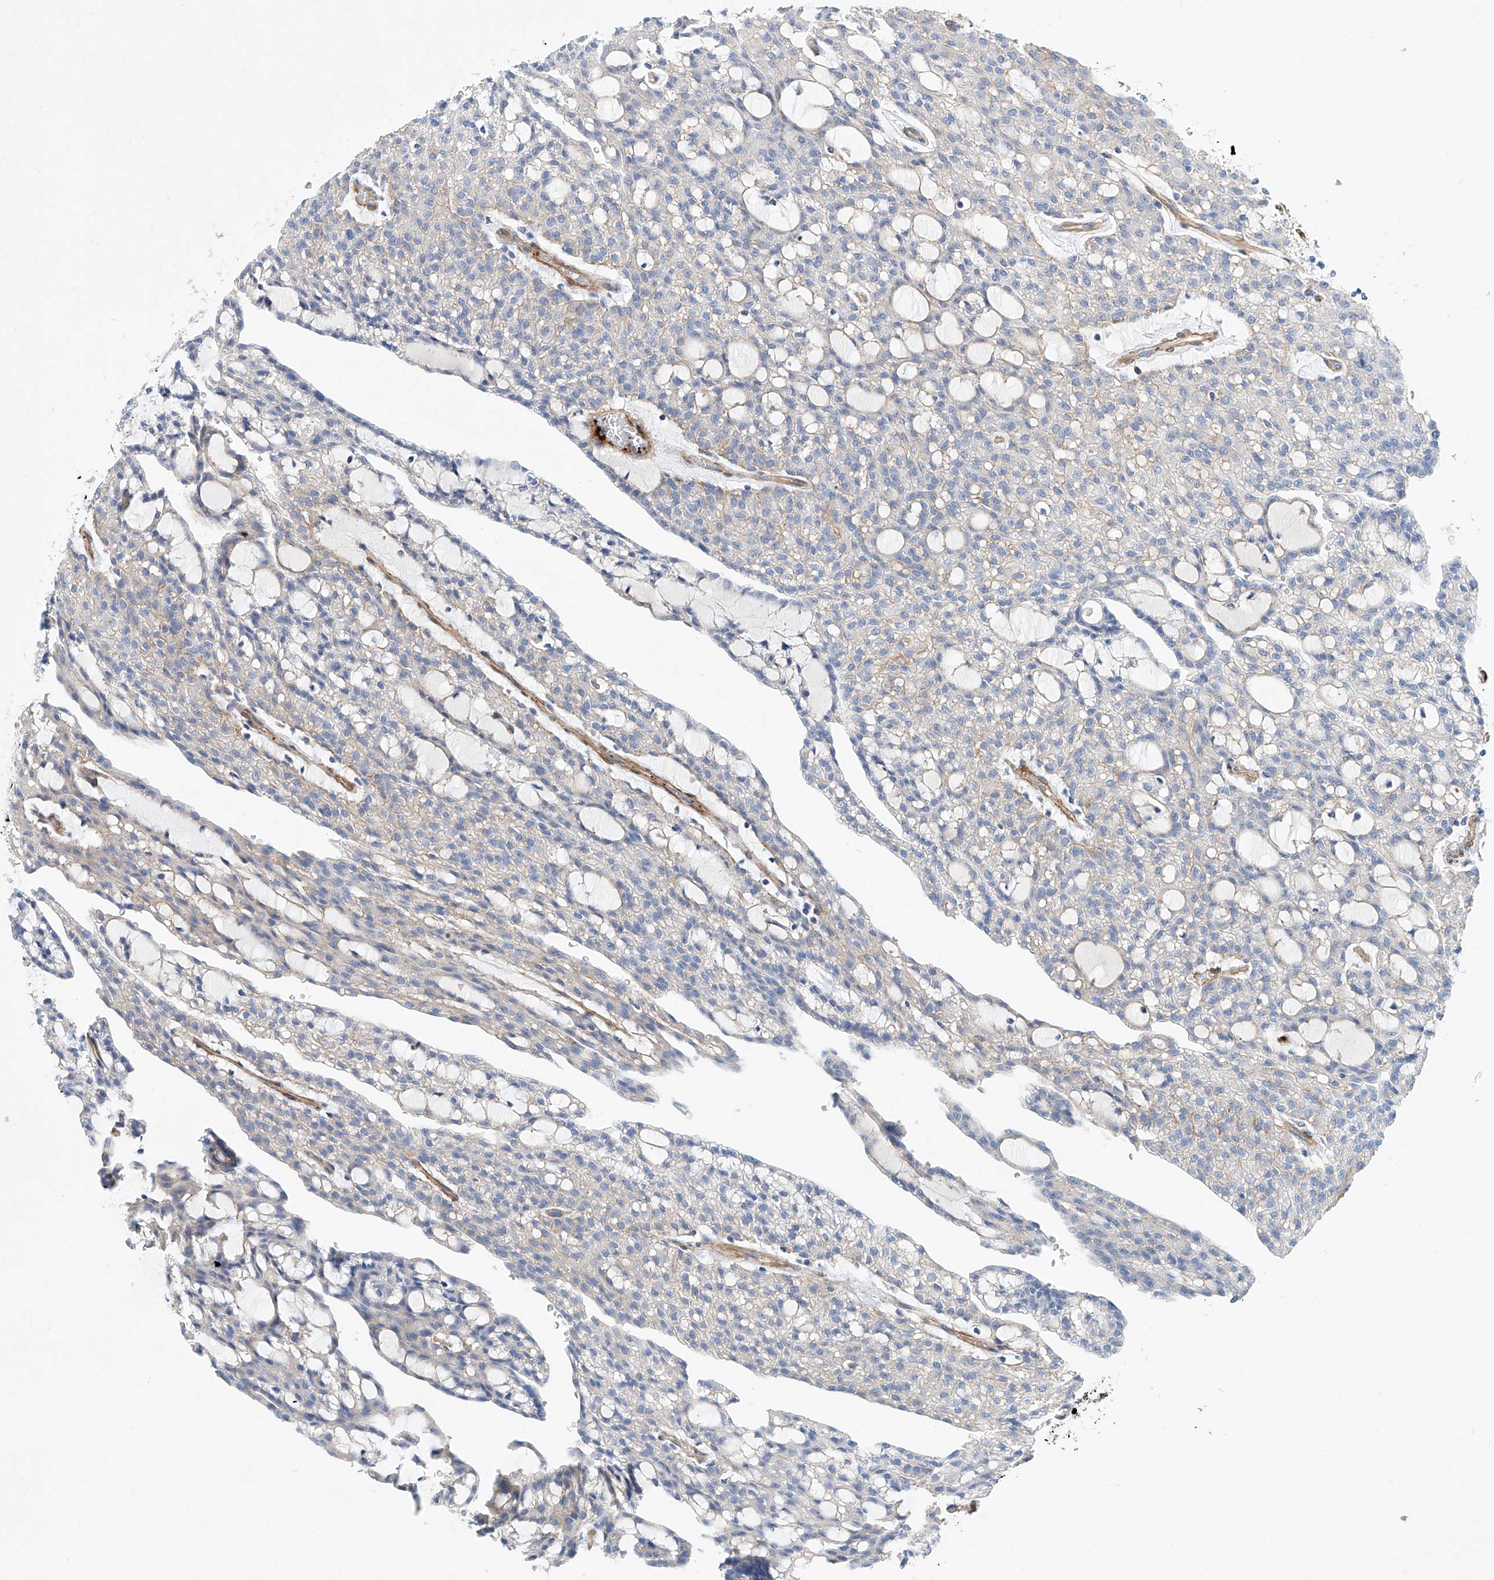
{"staining": {"intensity": "negative", "quantity": "none", "location": "none"}, "tissue": "renal cancer", "cell_type": "Tumor cells", "image_type": "cancer", "snomed": [{"axis": "morphology", "description": "Adenocarcinoma, NOS"}, {"axis": "topography", "description": "Kidney"}], "caption": "Immunohistochemical staining of renal cancer exhibits no significant positivity in tumor cells. (Stains: DAB (3,3'-diaminobenzidine) immunohistochemistry with hematoxylin counter stain, Microscopy: brightfield microscopy at high magnification).", "gene": "TAS2R60", "patient": {"sex": "male", "age": 63}}